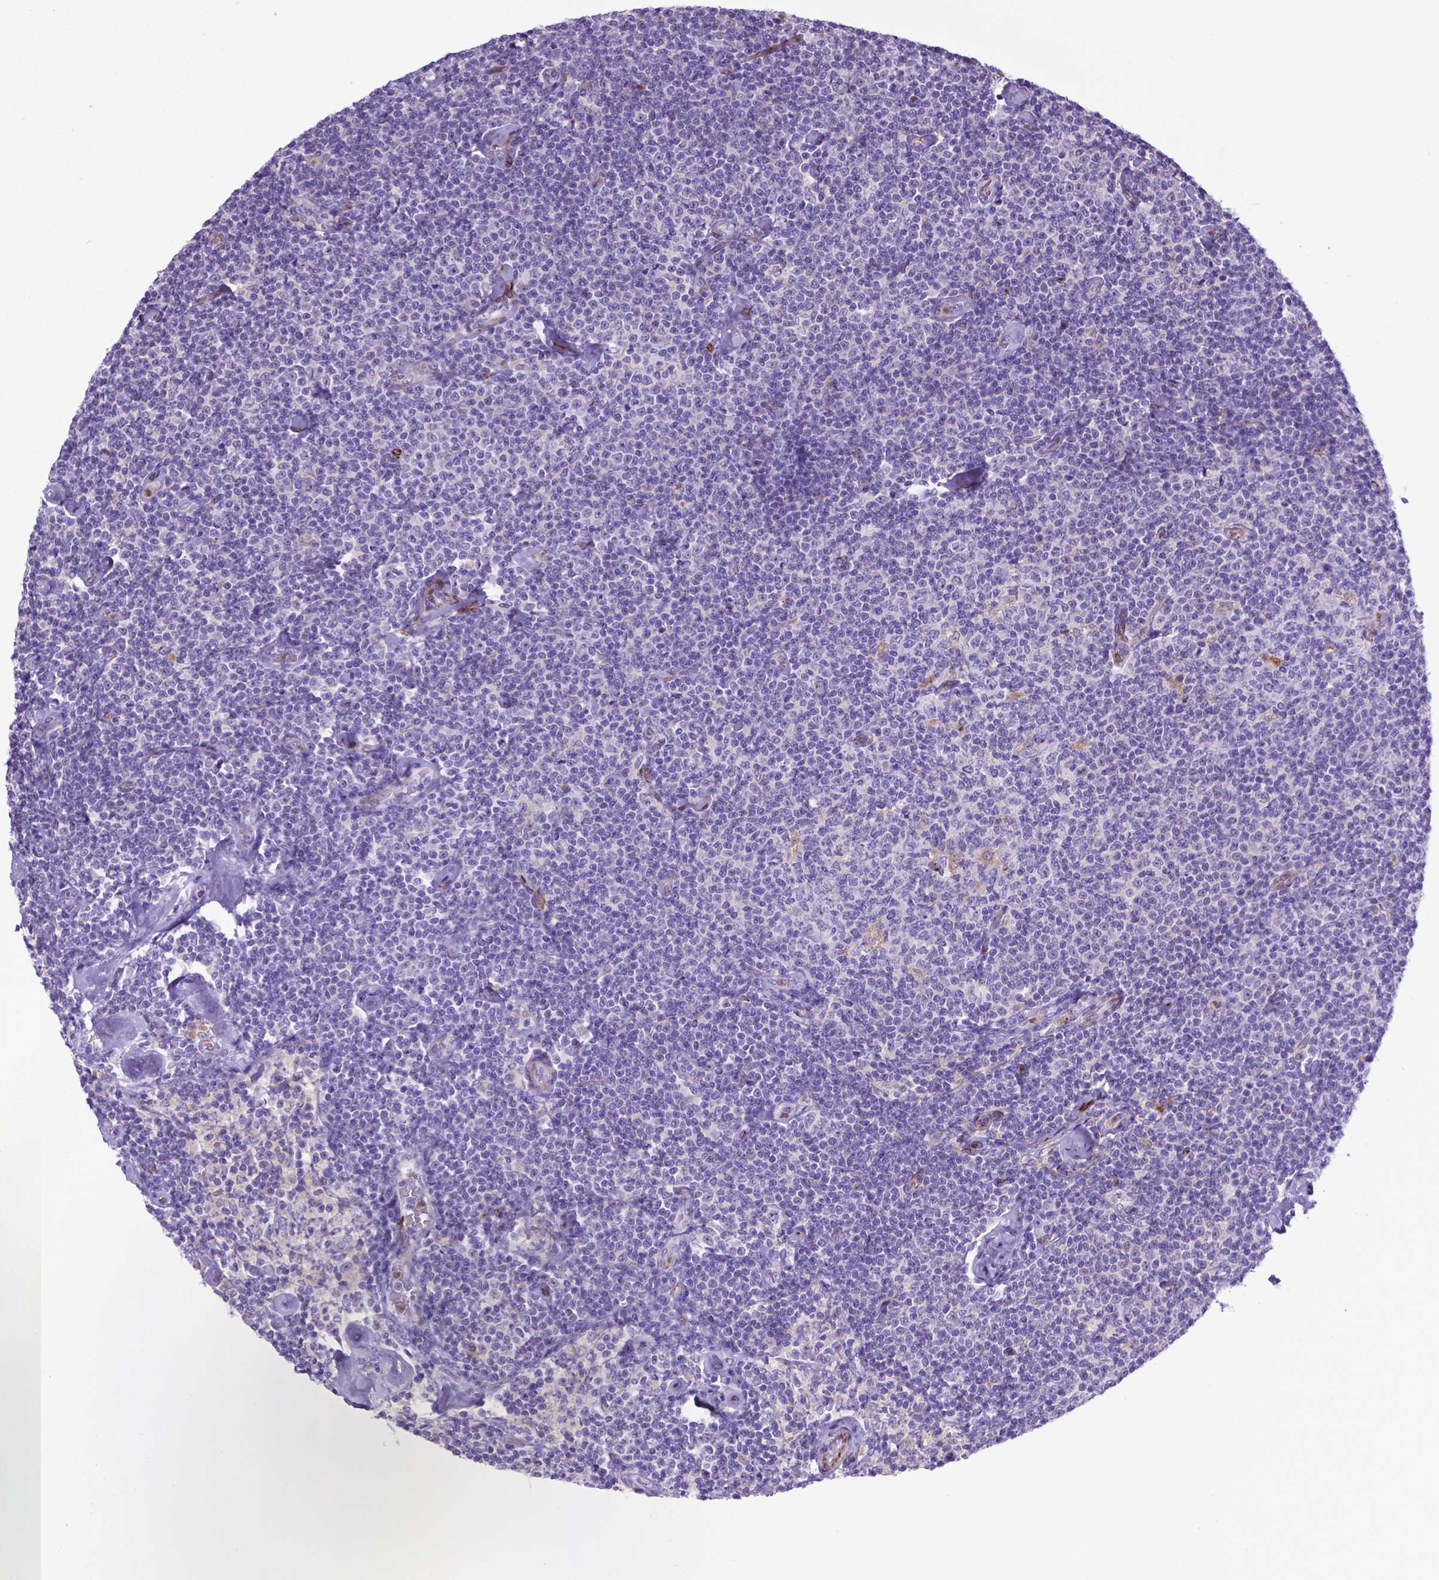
{"staining": {"intensity": "negative", "quantity": "none", "location": "none"}, "tissue": "lymphoma", "cell_type": "Tumor cells", "image_type": "cancer", "snomed": [{"axis": "morphology", "description": "Malignant lymphoma, non-Hodgkin's type, Low grade"}, {"axis": "topography", "description": "Lymph node"}], "caption": "This is an IHC micrograph of human lymphoma. There is no positivity in tumor cells.", "gene": "LZTR1", "patient": {"sex": "male", "age": 81}}